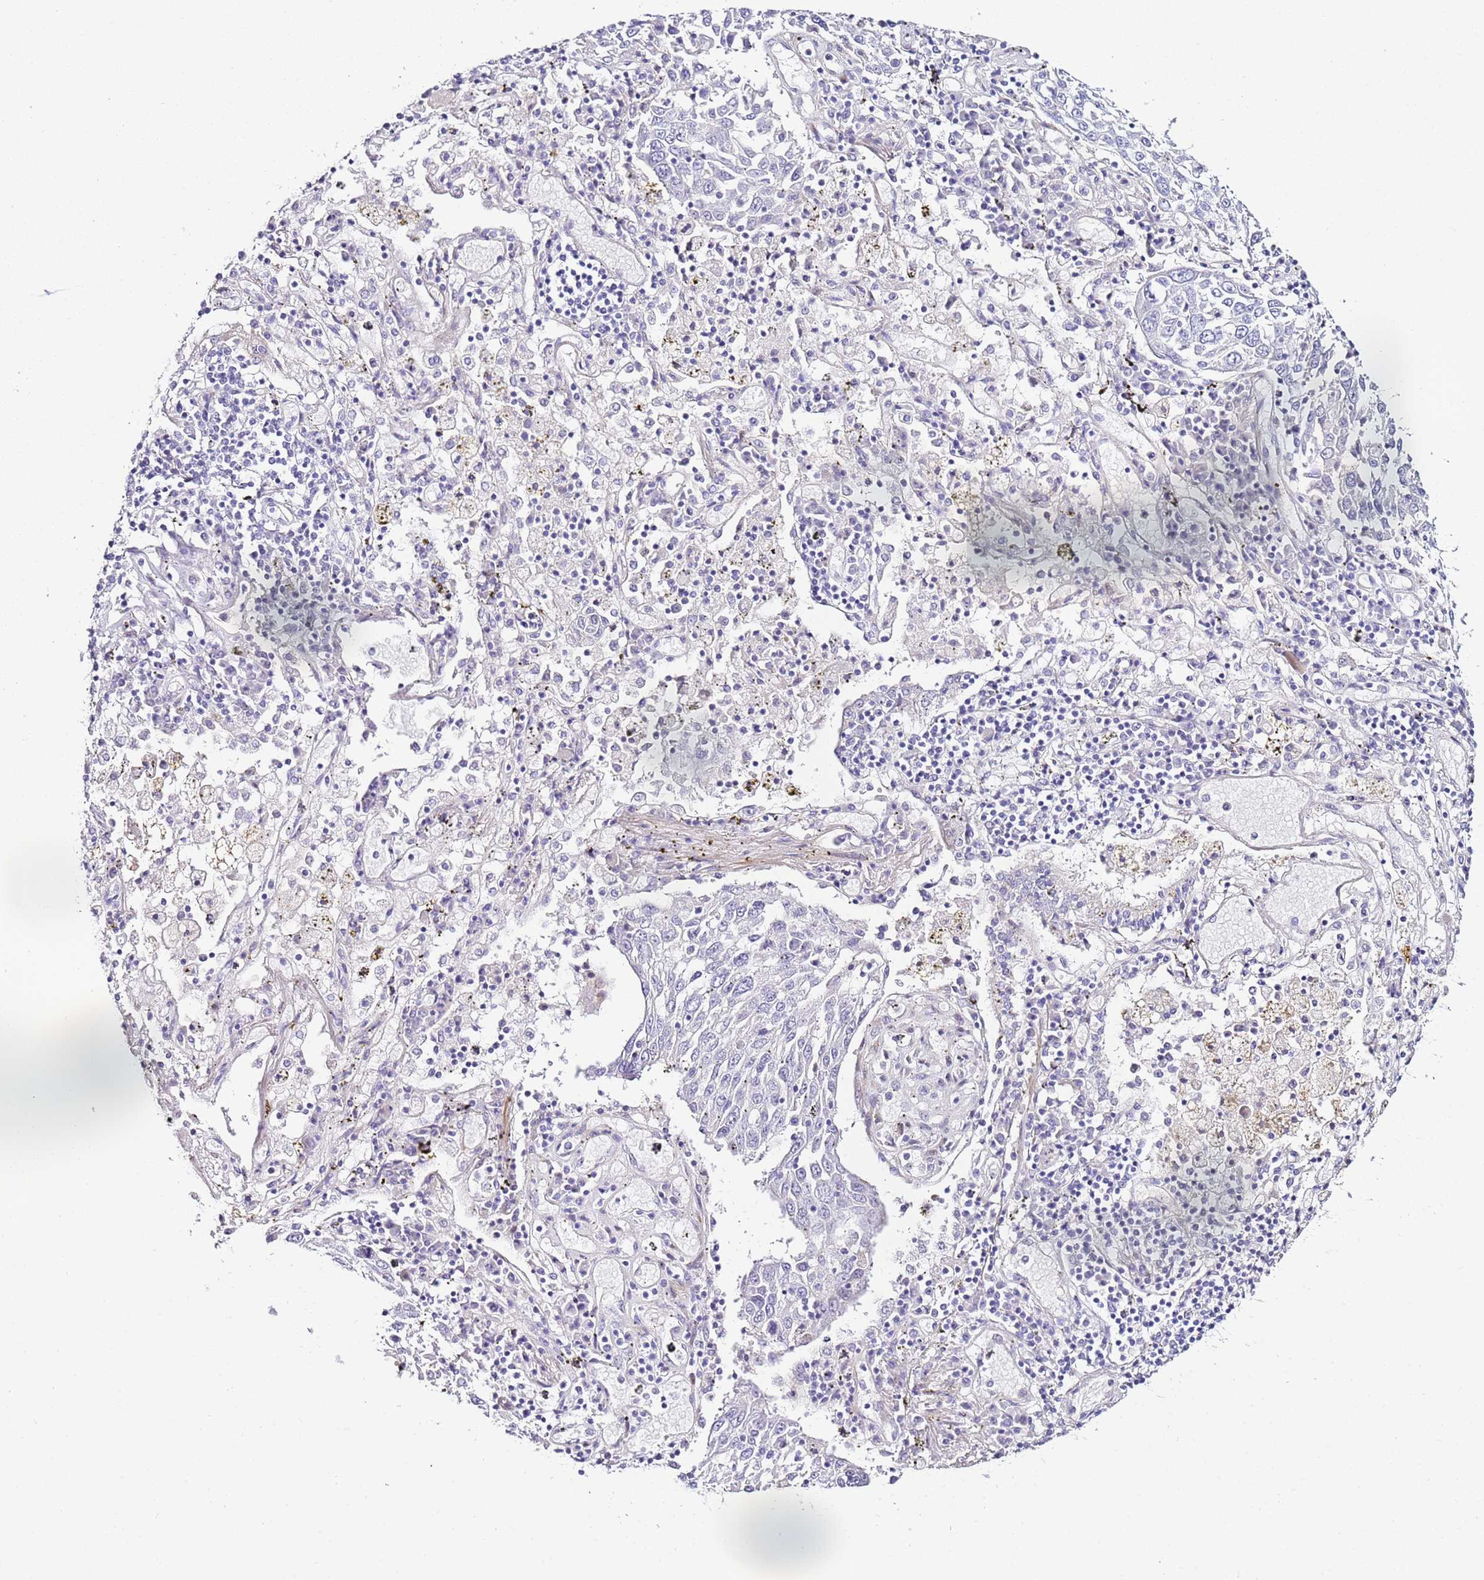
{"staining": {"intensity": "negative", "quantity": "none", "location": "none"}, "tissue": "lung cancer", "cell_type": "Tumor cells", "image_type": "cancer", "snomed": [{"axis": "morphology", "description": "Squamous cell carcinoma, NOS"}, {"axis": "topography", "description": "Lung"}], "caption": "There is no significant staining in tumor cells of lung cancer (squamous cell carcinoma). (DAB immunohistochemistry with hematoxylin counter stain).", "gene": "HGD", "patient": {"sex": "male", "age": 65}}